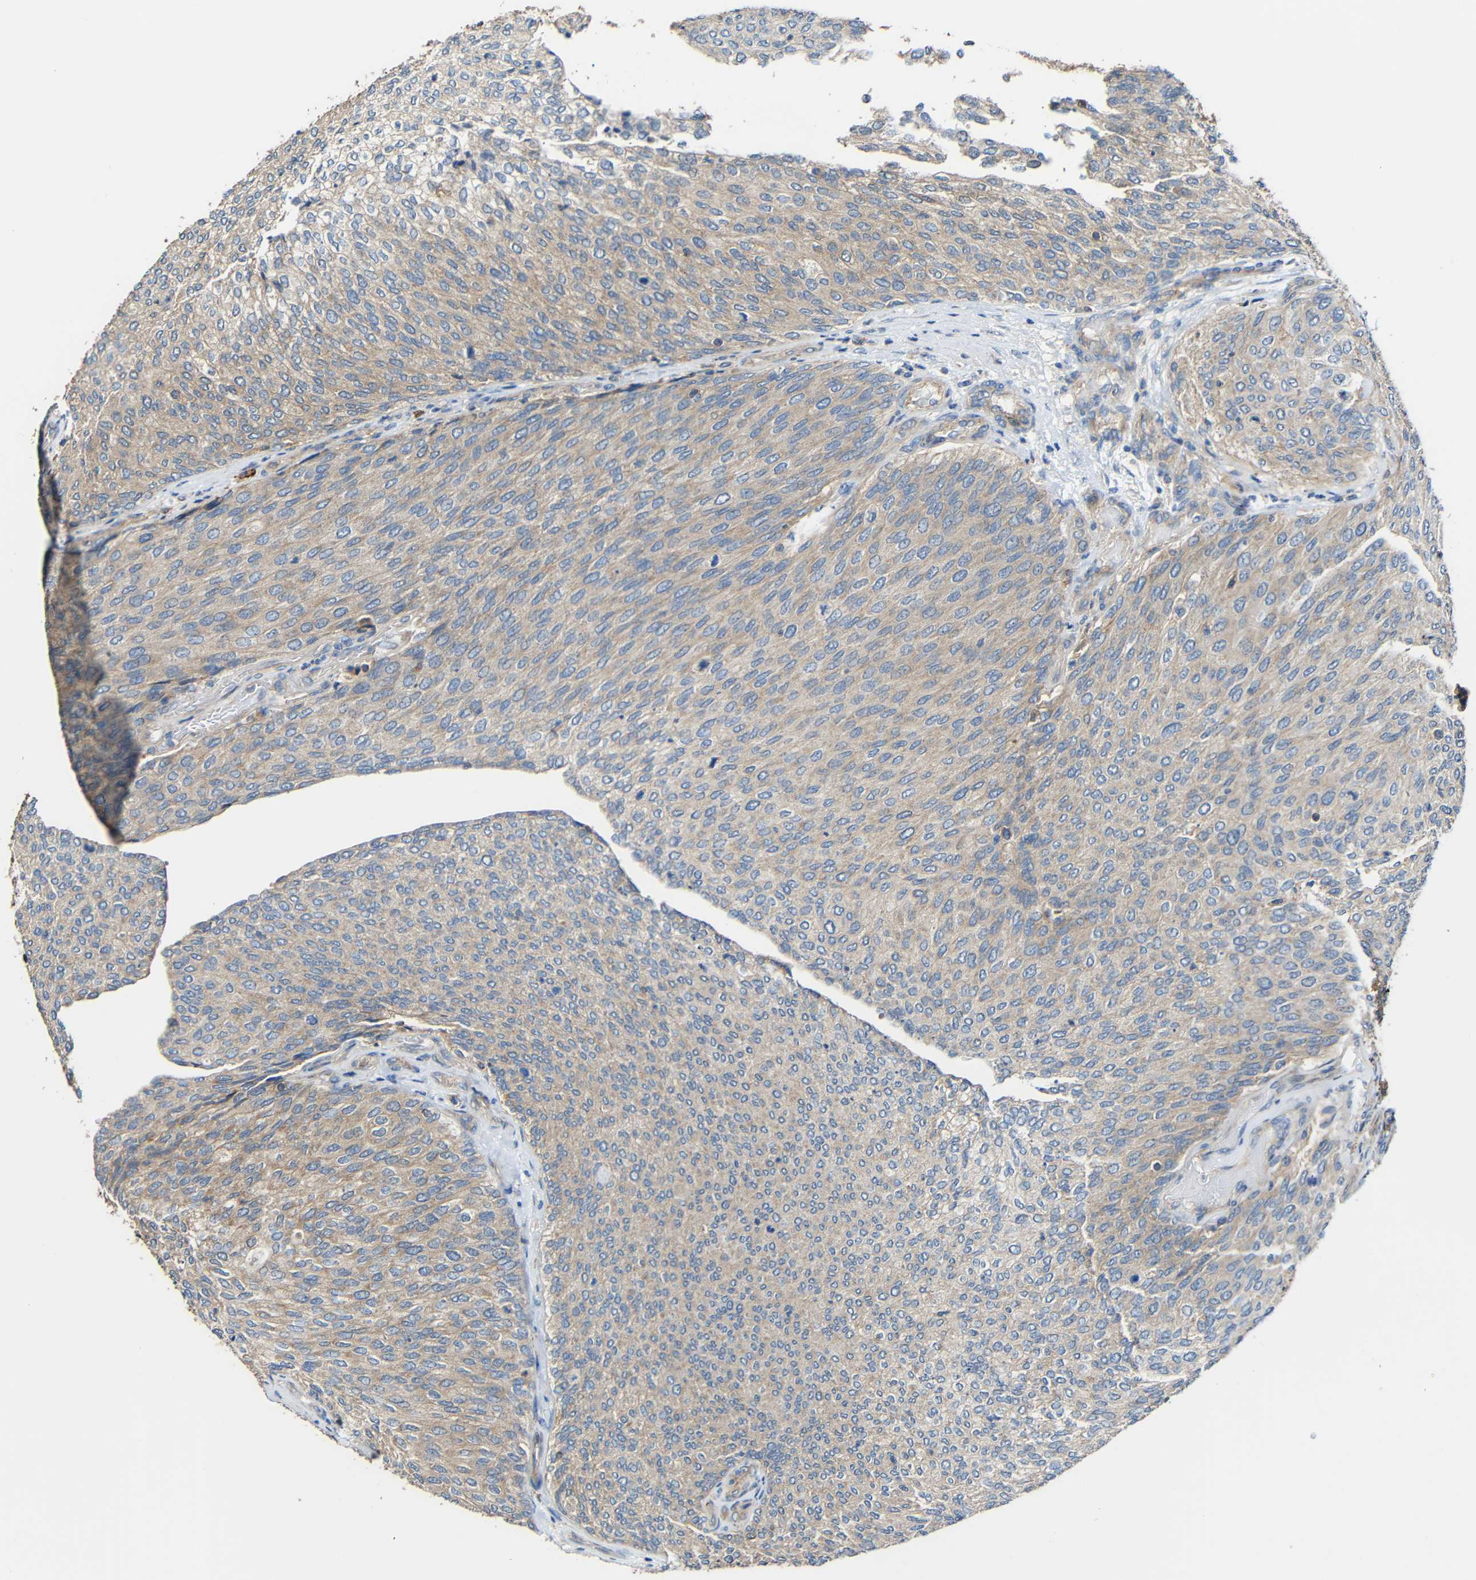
{"staining": {"intensity": "negative", "quantity": "none", "location": "none"}, "tissue": "urothelial cancer", "cell_type": "Tumor cells", "image_type": "cancer", "snomed": [{"axis": "morphology", "description": "Urothelial carcinoma, Low grade"}, {"axis": "topography", "description": "Urinary bladder"}], "caption": "There is no significant staining in tumor cells of urothelial cancer.", "gene": "RHOT2", "patient": {"sex": "female", "age": 79}}